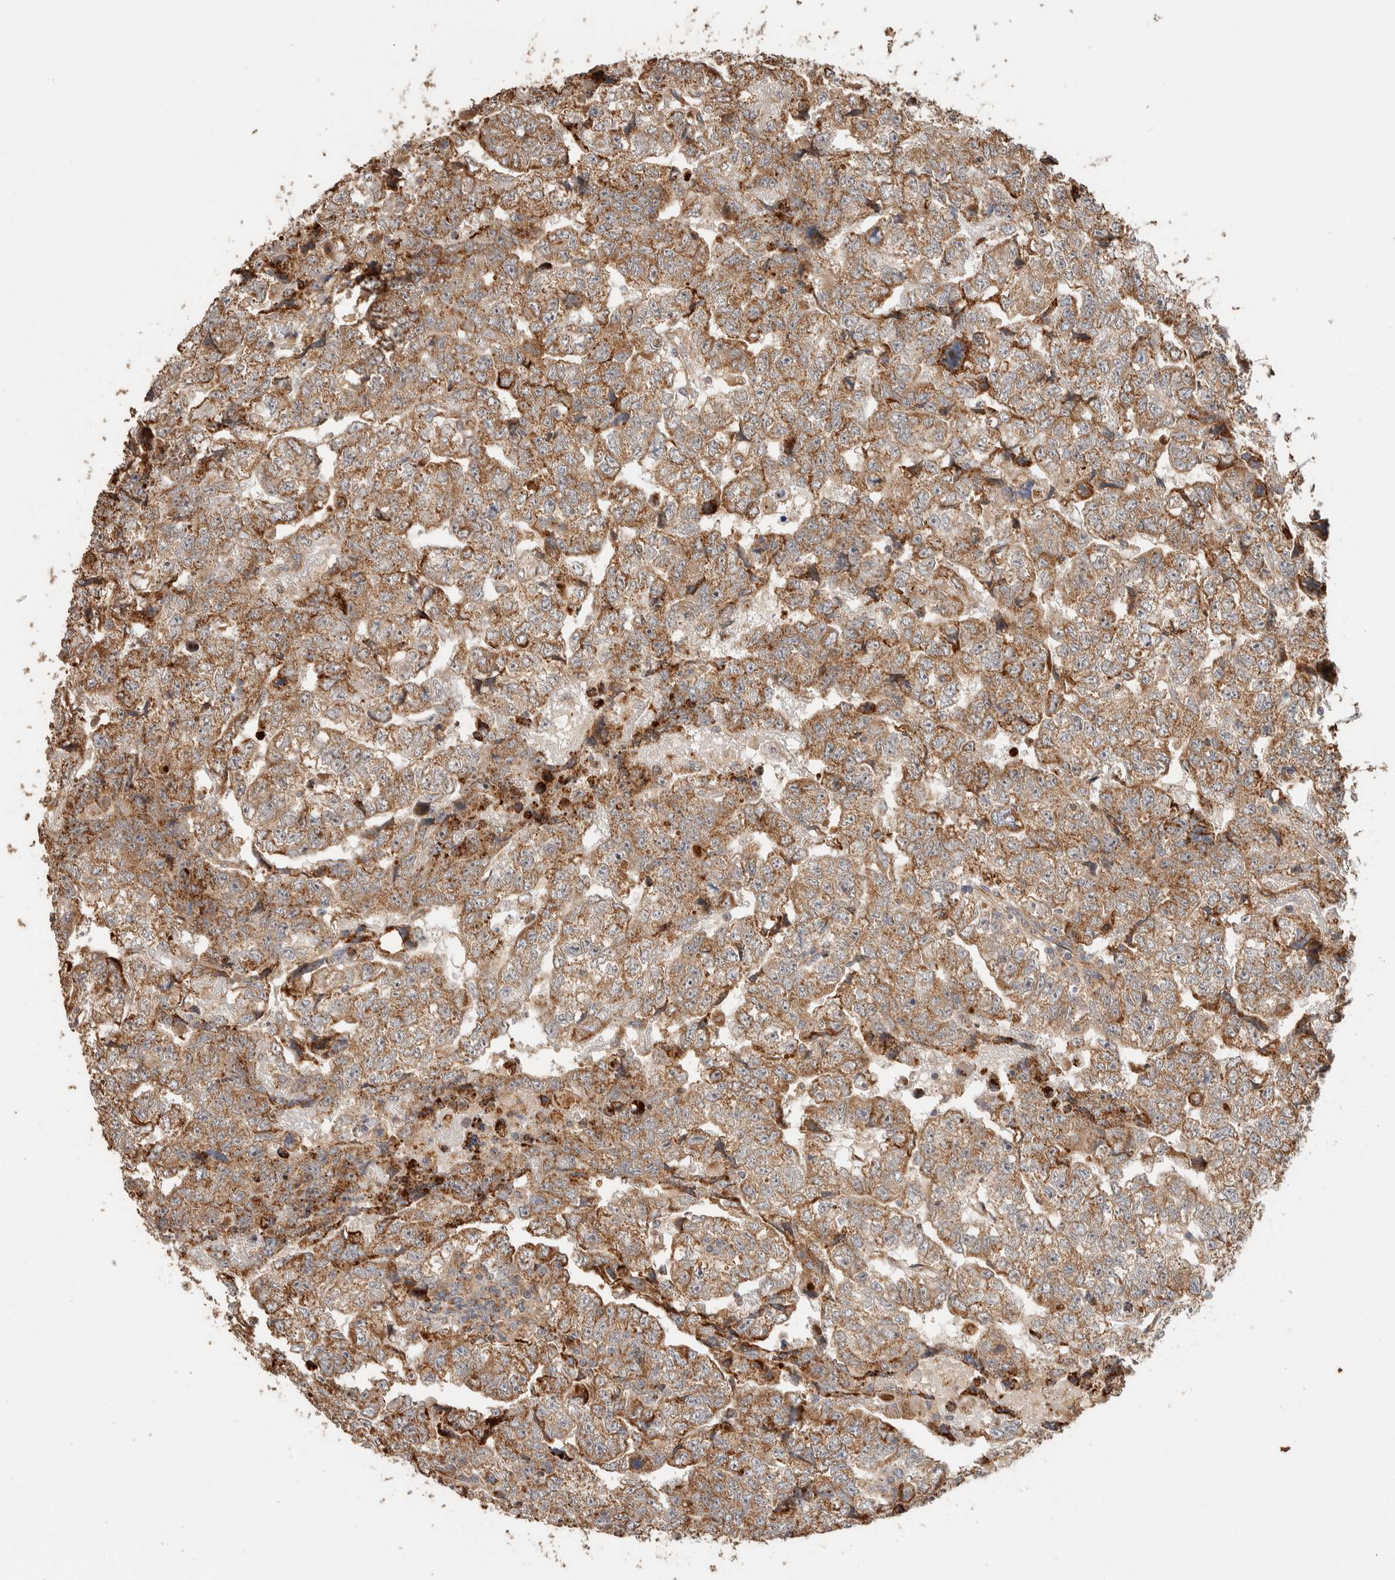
{"staining": {"intensity": "moderate", "quantity": ">75%", "location": "cytoplasmic/membranous"}, "tissue": "testis cancer", "cell_type": "Tumor cells", "image_type": "cancer", "snomed": [{"axis": "morphology", "description": "Carcinoma, Embryonal, NOS"}, {"axis": "topography", "description": "Testis"}], "caption": "Testis cancer tissue exhibits moderate cytoplasmic/membranous staining in about >75% of tumor cells", "gene": "KIF9", "patient": {"sex": "male", "age": 36}}